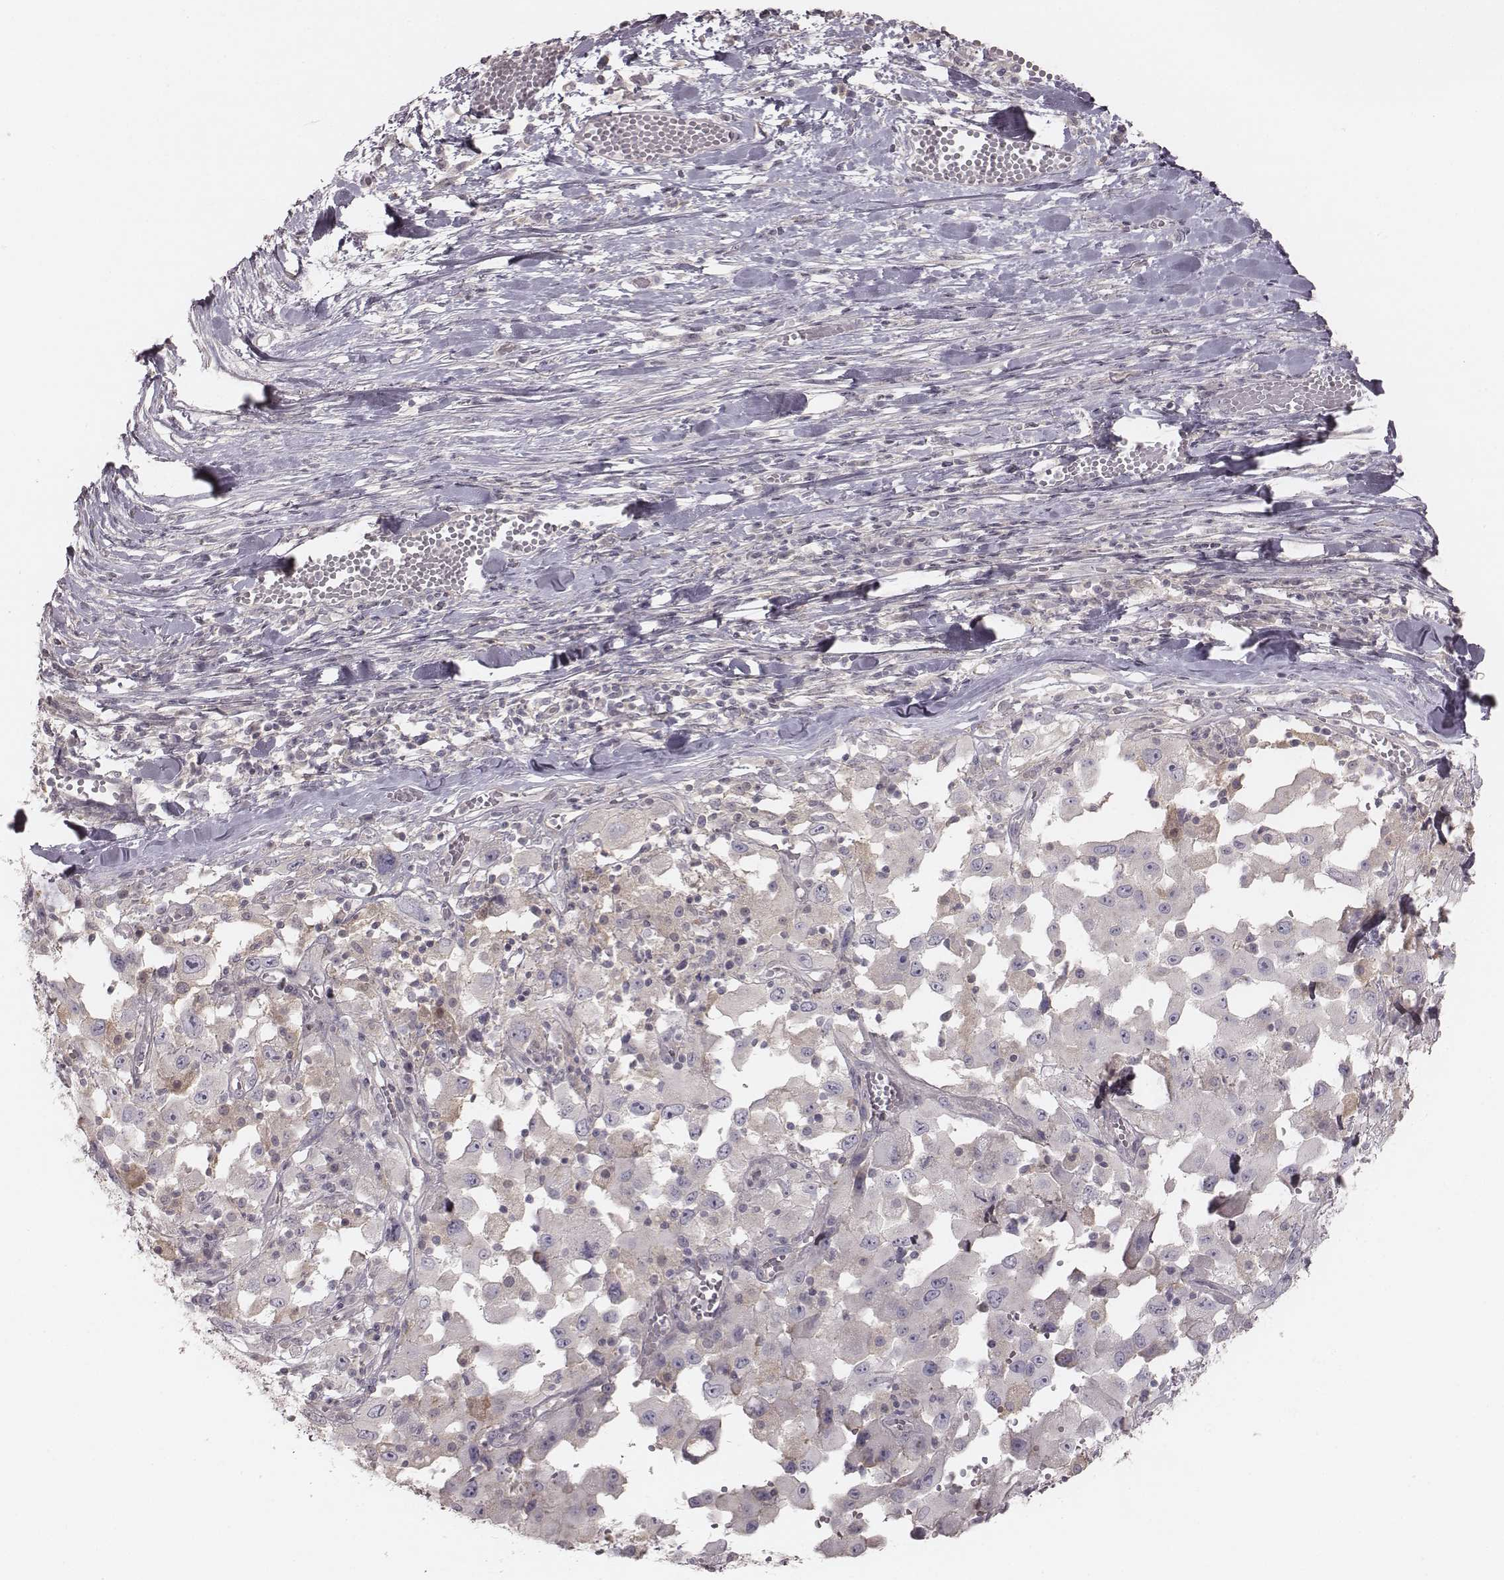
{"staining": {"intensity": "negative", "quantity": "none", "location": "none"}, "tissue": "melanoma", "cell_type": "Tumor cells", "image_type": "cancer", "snomed": [{"axis": "morphology", "description": "Malignant melanoma, Metastatic site"}, {"axis": "topography", "description": "Lymph node"}], "caption": "DAB immunohistochemical staining of malignant melanoma (metastatic site) displays no significant staining in tumor cells.", "gene": "TDRD5", "patient": {"sex": "male", "age": 50}}